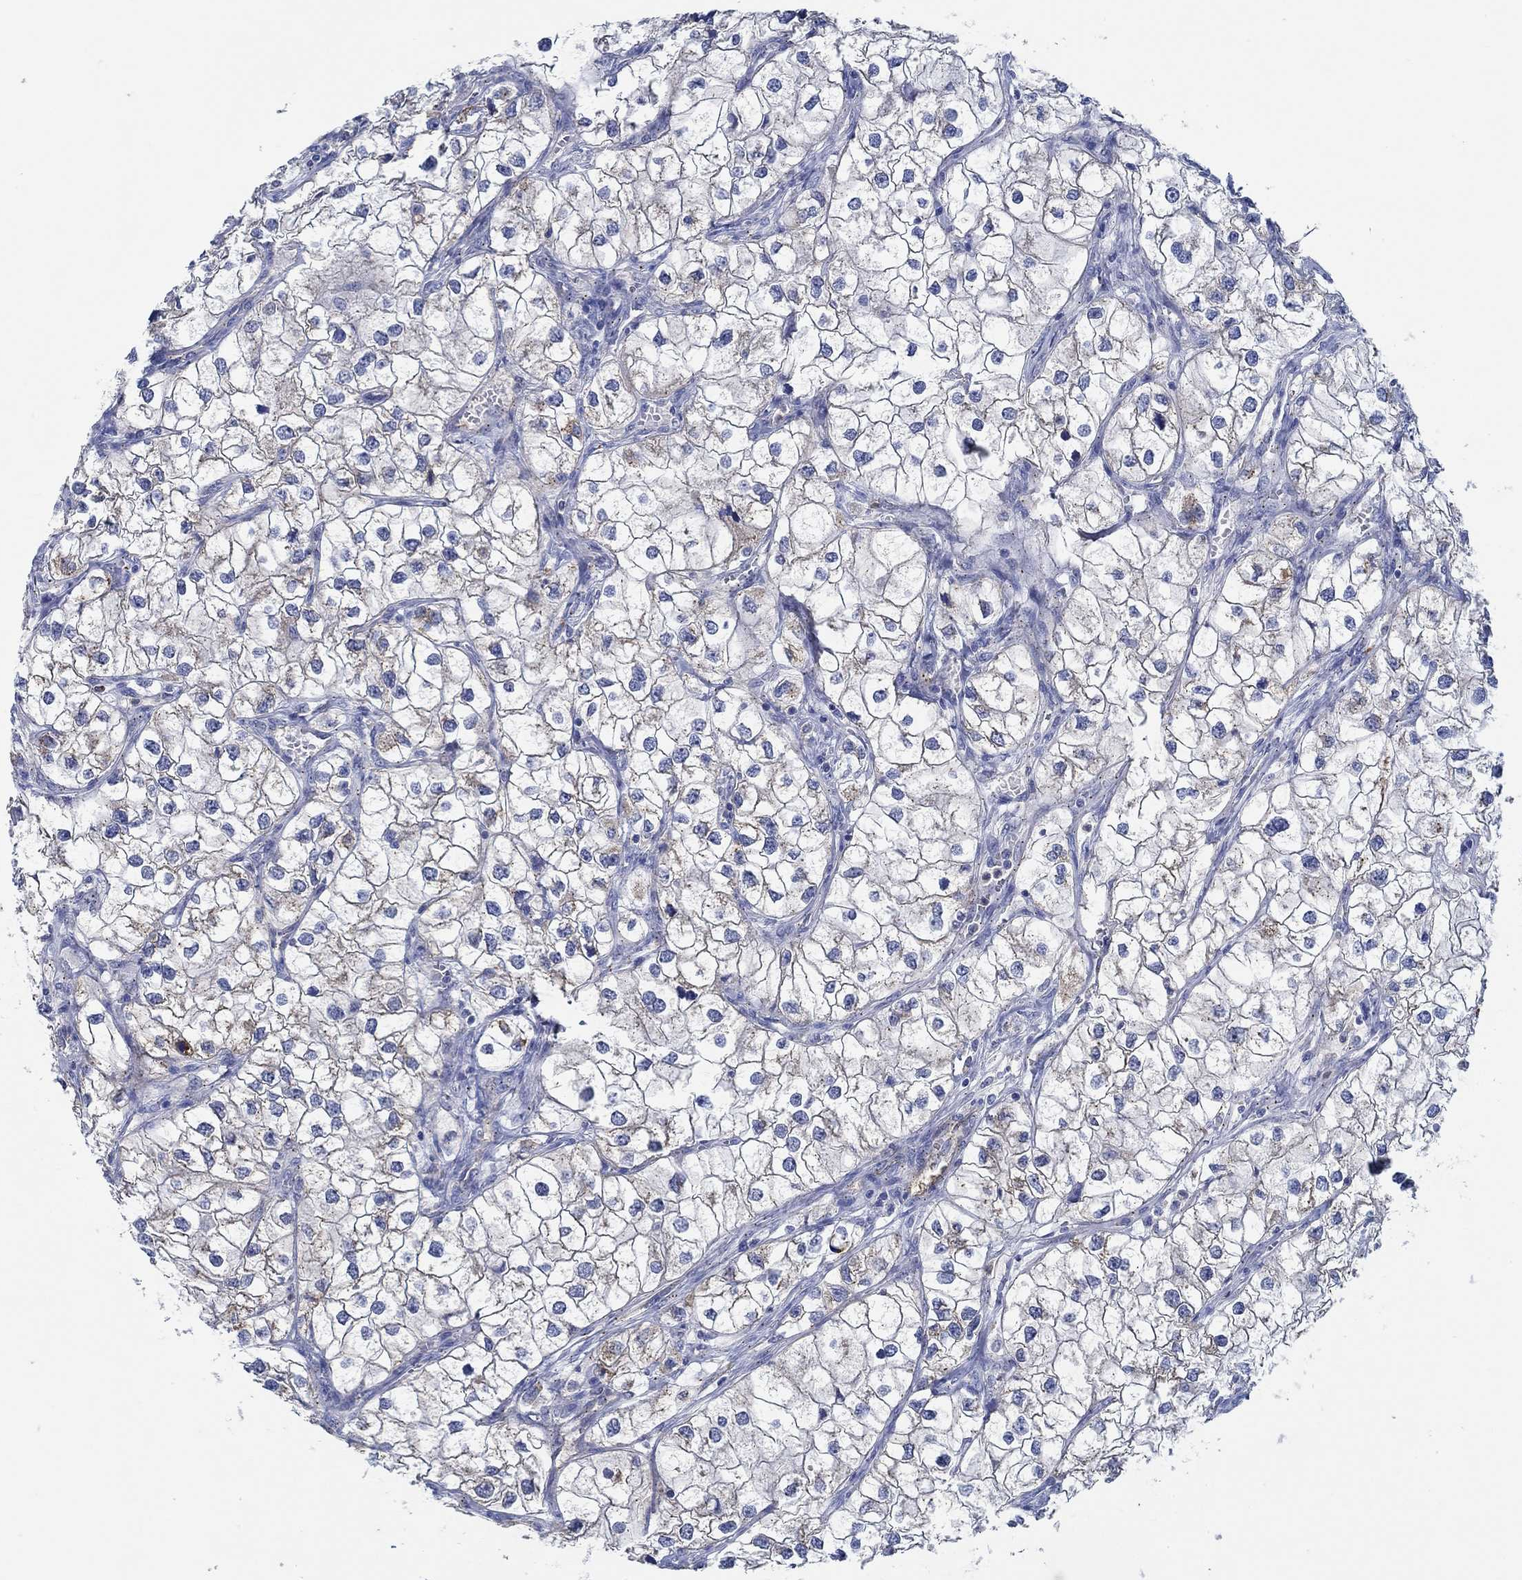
{"staining": {"intensity": "moderate", "quantity": "<25%", "location": "cytoplasmic/membranous"}, "tissue": "renal cancer", "cell_type": "Tumor cells", "image_type": "cancer", "snomed": [{"axis": "morphology", "description": "Adenocarcinoma, NOS"}, {"axis": "topography", "description": "Kidney"}], "caption": "A low amount of moderate cytoplasmic/membranous expression is seen in approximately <25% of tumor cells in renal cancer (adenocarcinoma) tissue.", "gene": "CPM", "patient": {"sex": "male", "age": 59}}